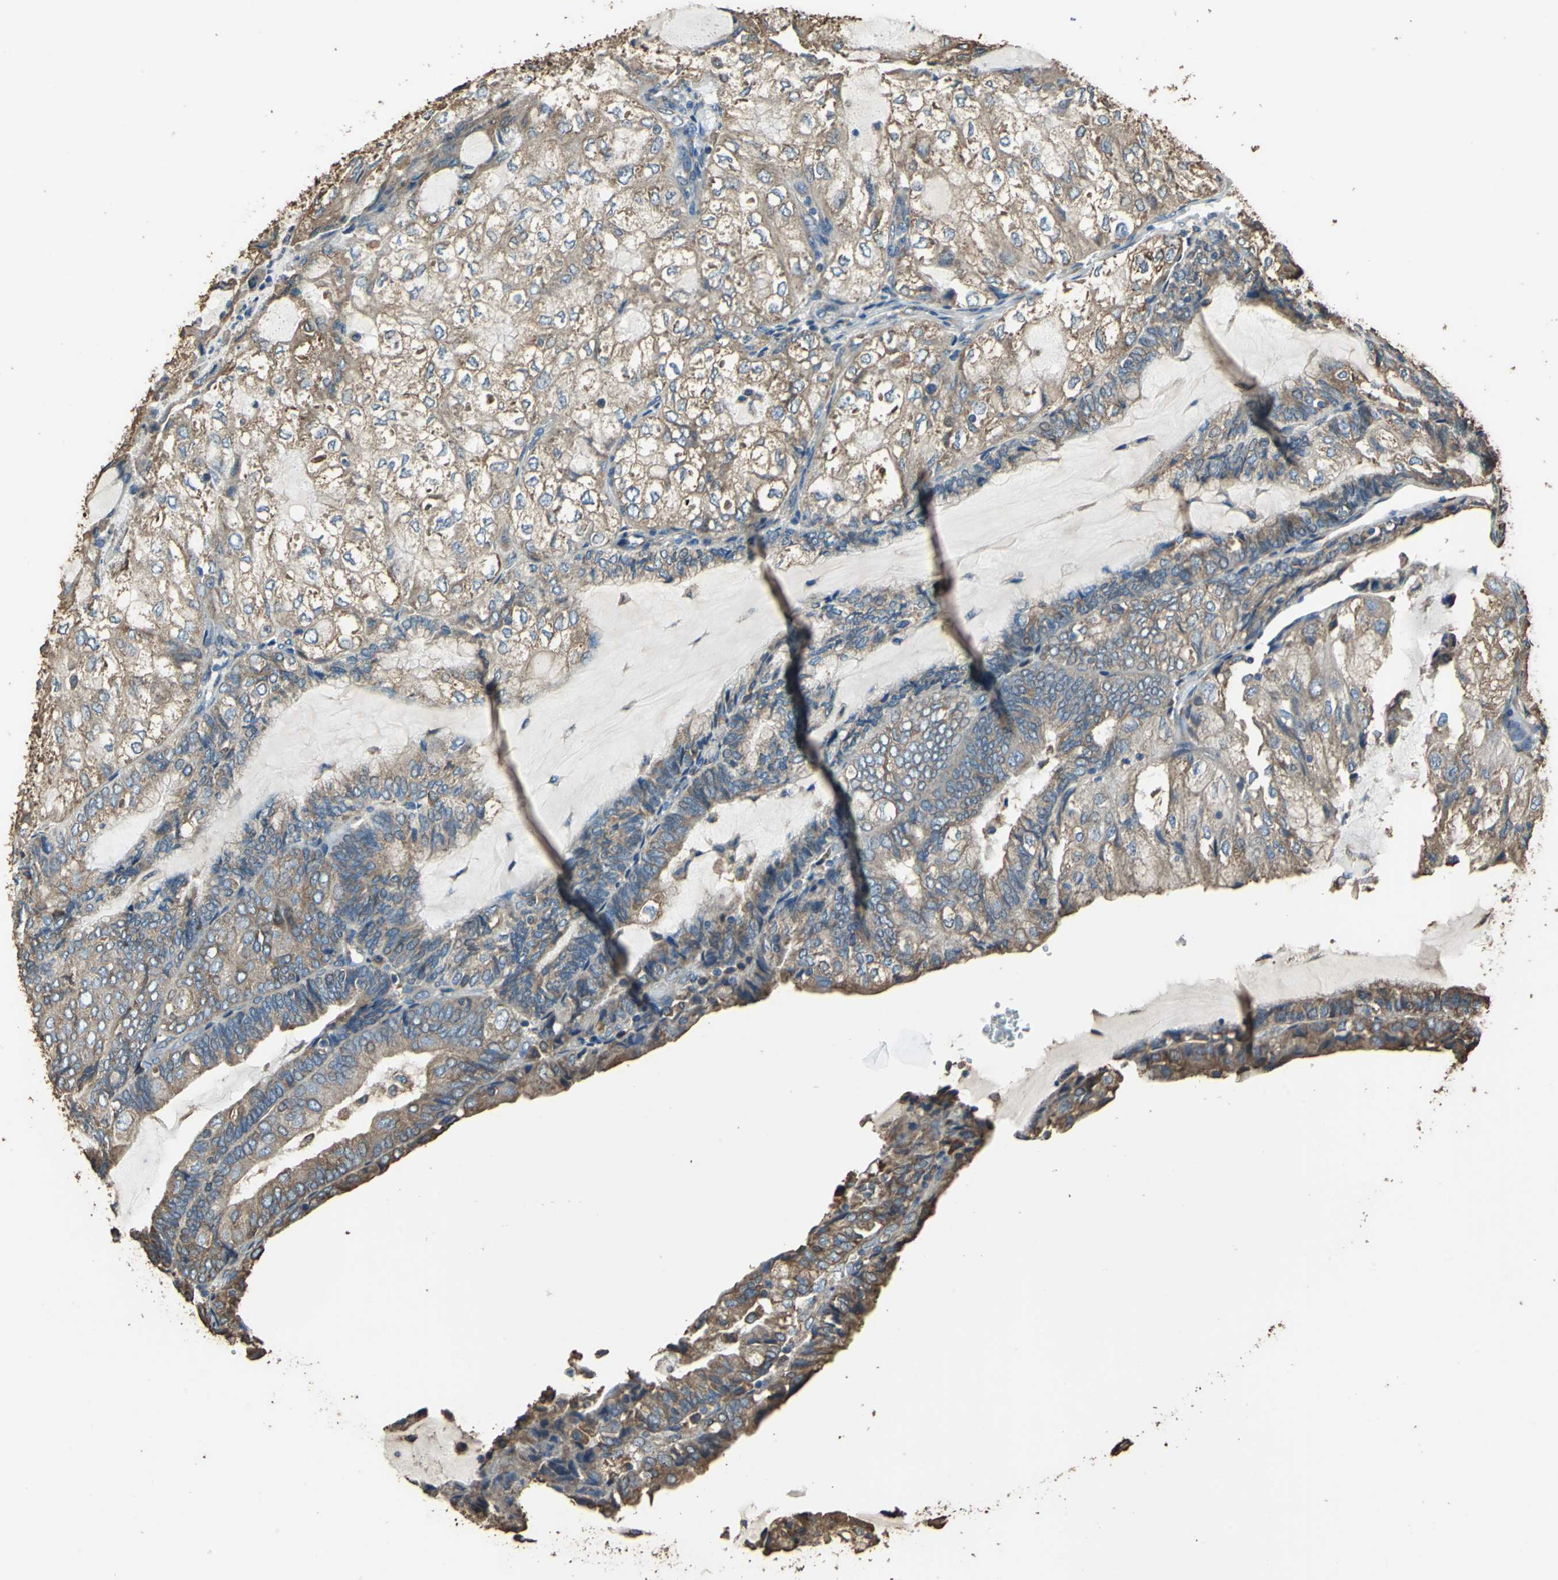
{"staining": {"intensity": "moderate", "quantity": ">75%", "location": "cytoplasmic/membranous"}, "tissue": "endometrial cancer", "cell_type": "Tumor cells", "image_type": "cancer", "snomed": [{"axis": "morphology", "description": "Adenocarcinoma, NOS"}, {"axis": "topography", "description": "Endometrium"}], "caption": "Approximately >75% of tumor cells in human endometrial adenocarcinoma display moderate cytoplasmic/membranous protein positivity as visualized by brown immunohistochemical staining.", "gene": "GPANK1", "patient": {"sex": "female", "age": 81}}